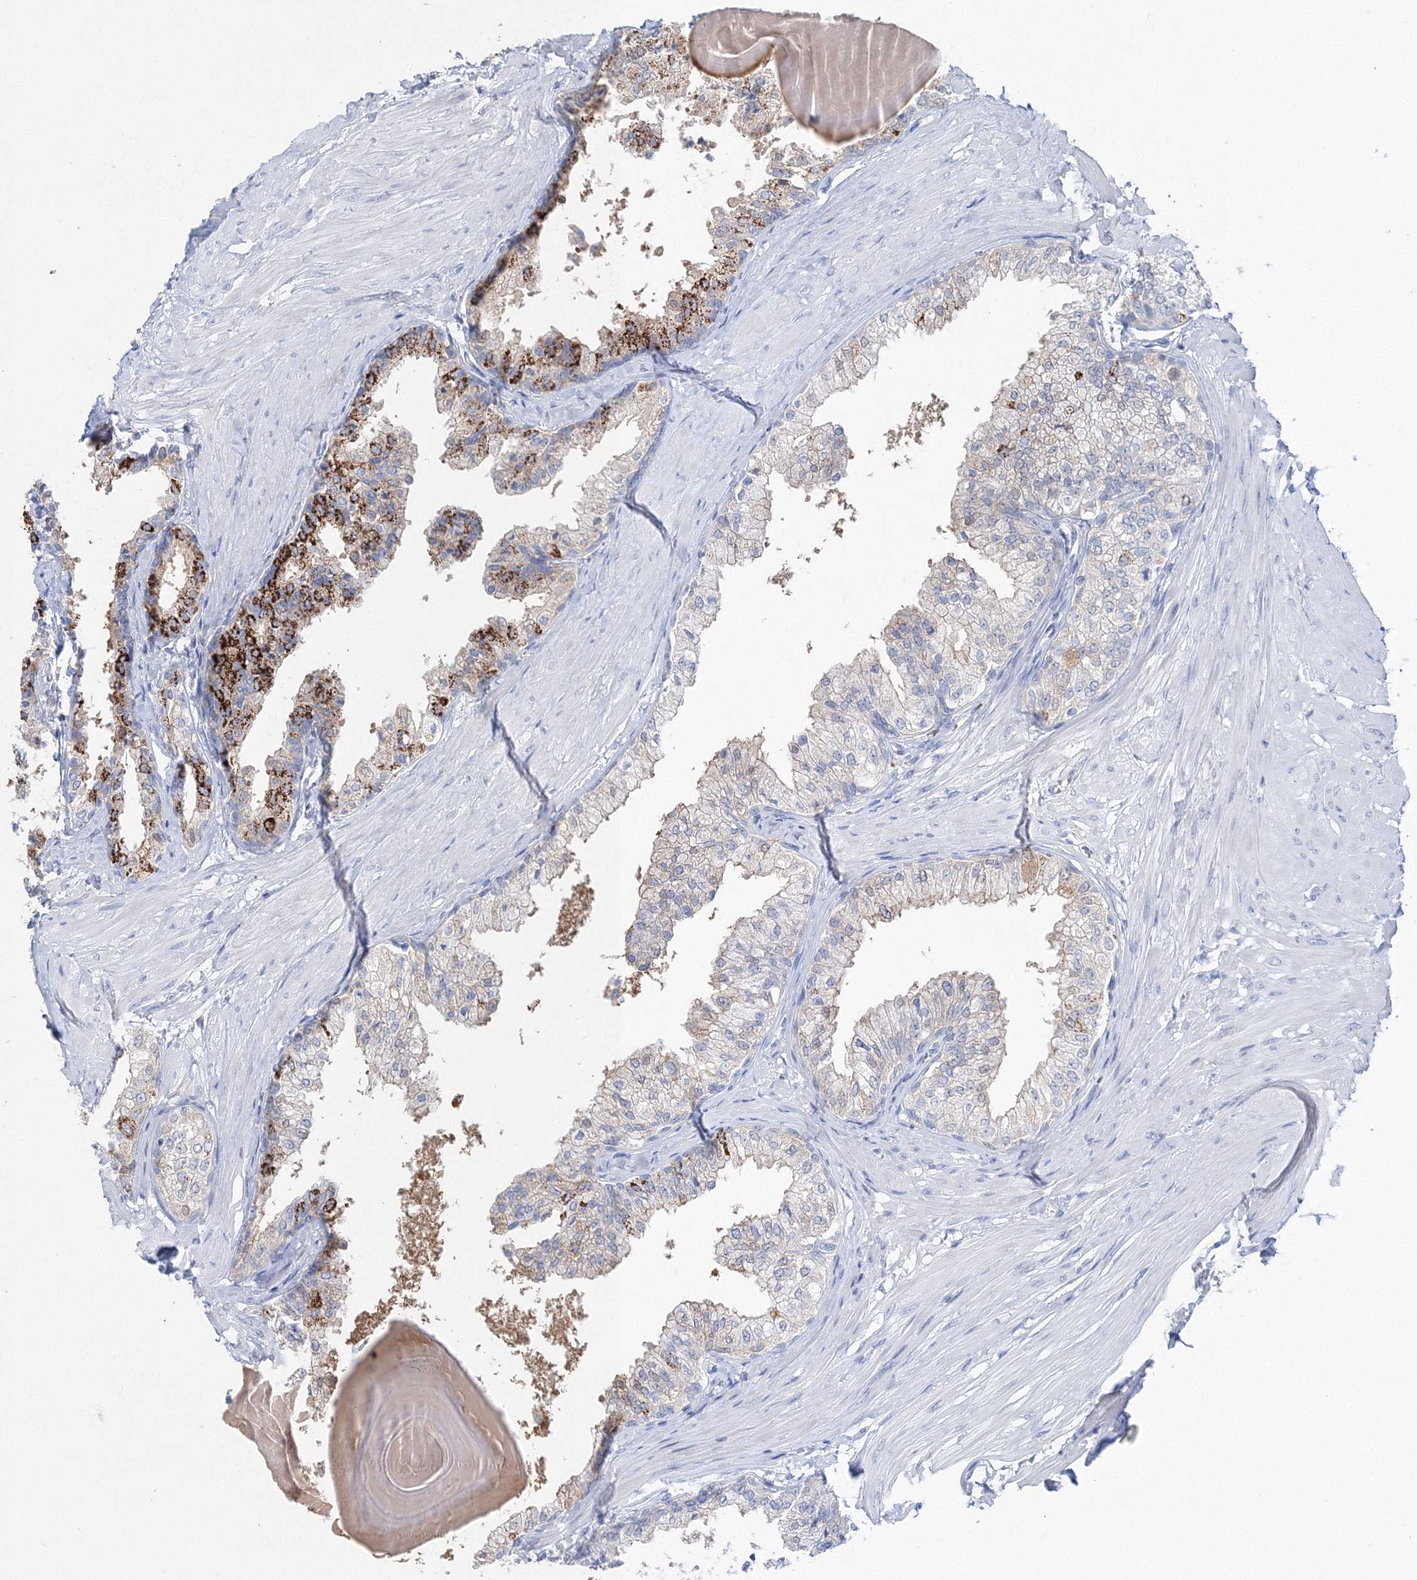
{"staining": {"intensity": "strong", "quantity": "25%-75%", "location": "cytoplasmic/membranous"}, "tissue": "prostate", "cell_type": "Glandular cells", "image_type": "normal", "snomed": [{"axis": "morphology", "description": "Normal tissue, NOS"}, {"axis": "topography", "description": "Prostate"}], "caption": "An image of prostate stained for a protein demonstrates strong cytoplasmic/membranous brown staining in glandular cells. (brown staining indicates protein expression, while blue staining denotes nuclei).", "gene": "HMGCS1", "patient": {"sex": "male", "age": 48}}